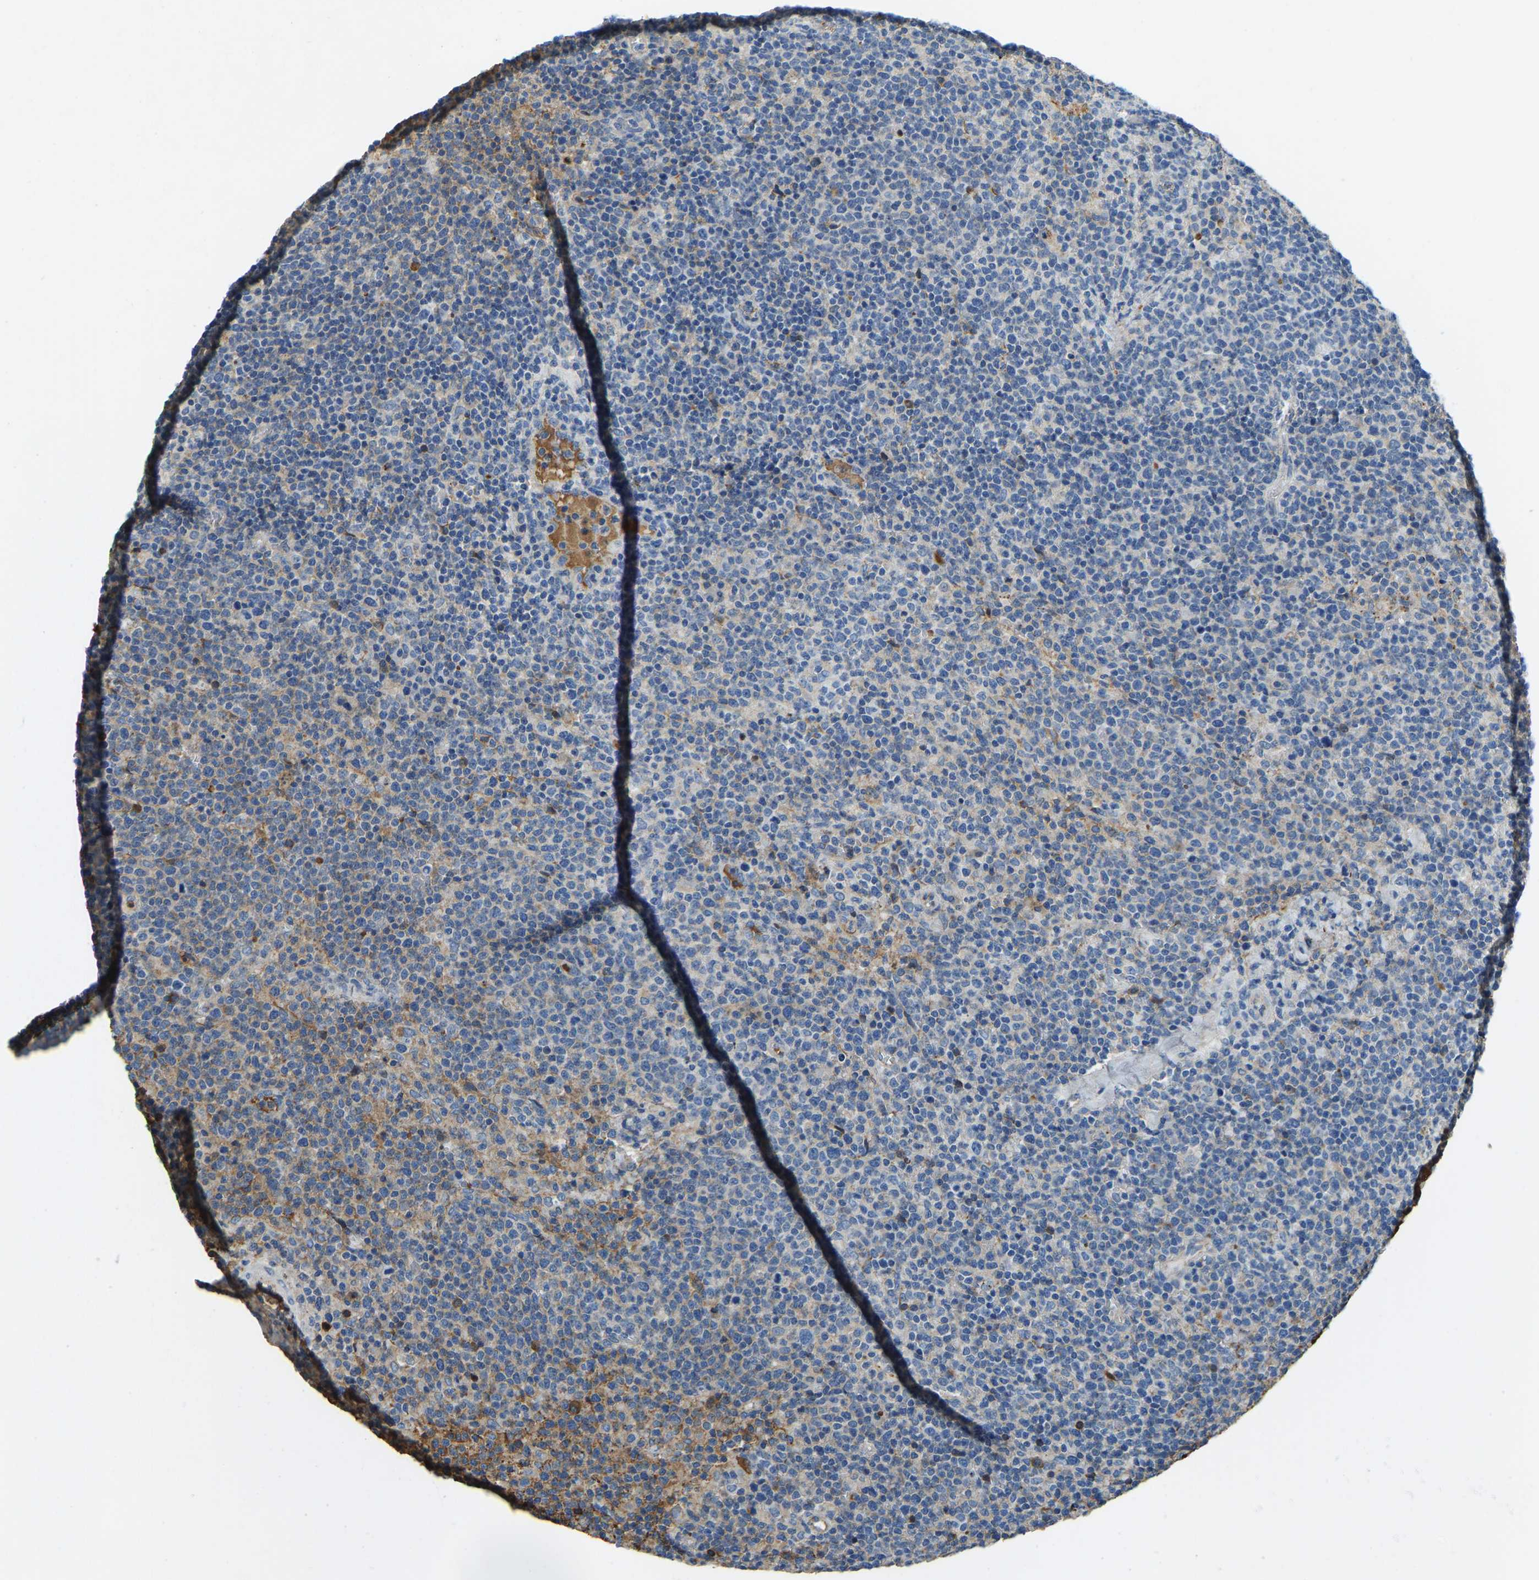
{"staining": {"intensity": "negative", "quantity": "none", "location": "none"}, "tissue": "lymphoma", "cell_type": "Tumor cells", "image_type": "cancer", "snomed": [{"axis": "morphology", "description": "Malignant lymphoma, non-Hodgkin's type, High grade"}, {"axis": "topography", "description": "Lymph node"}], "caption": "Photomicrograph shows no protein staining in tumor cells of lymphoma tissue.", "gene": "THBS4", "patient": {"sex": "male", "age": 61}}